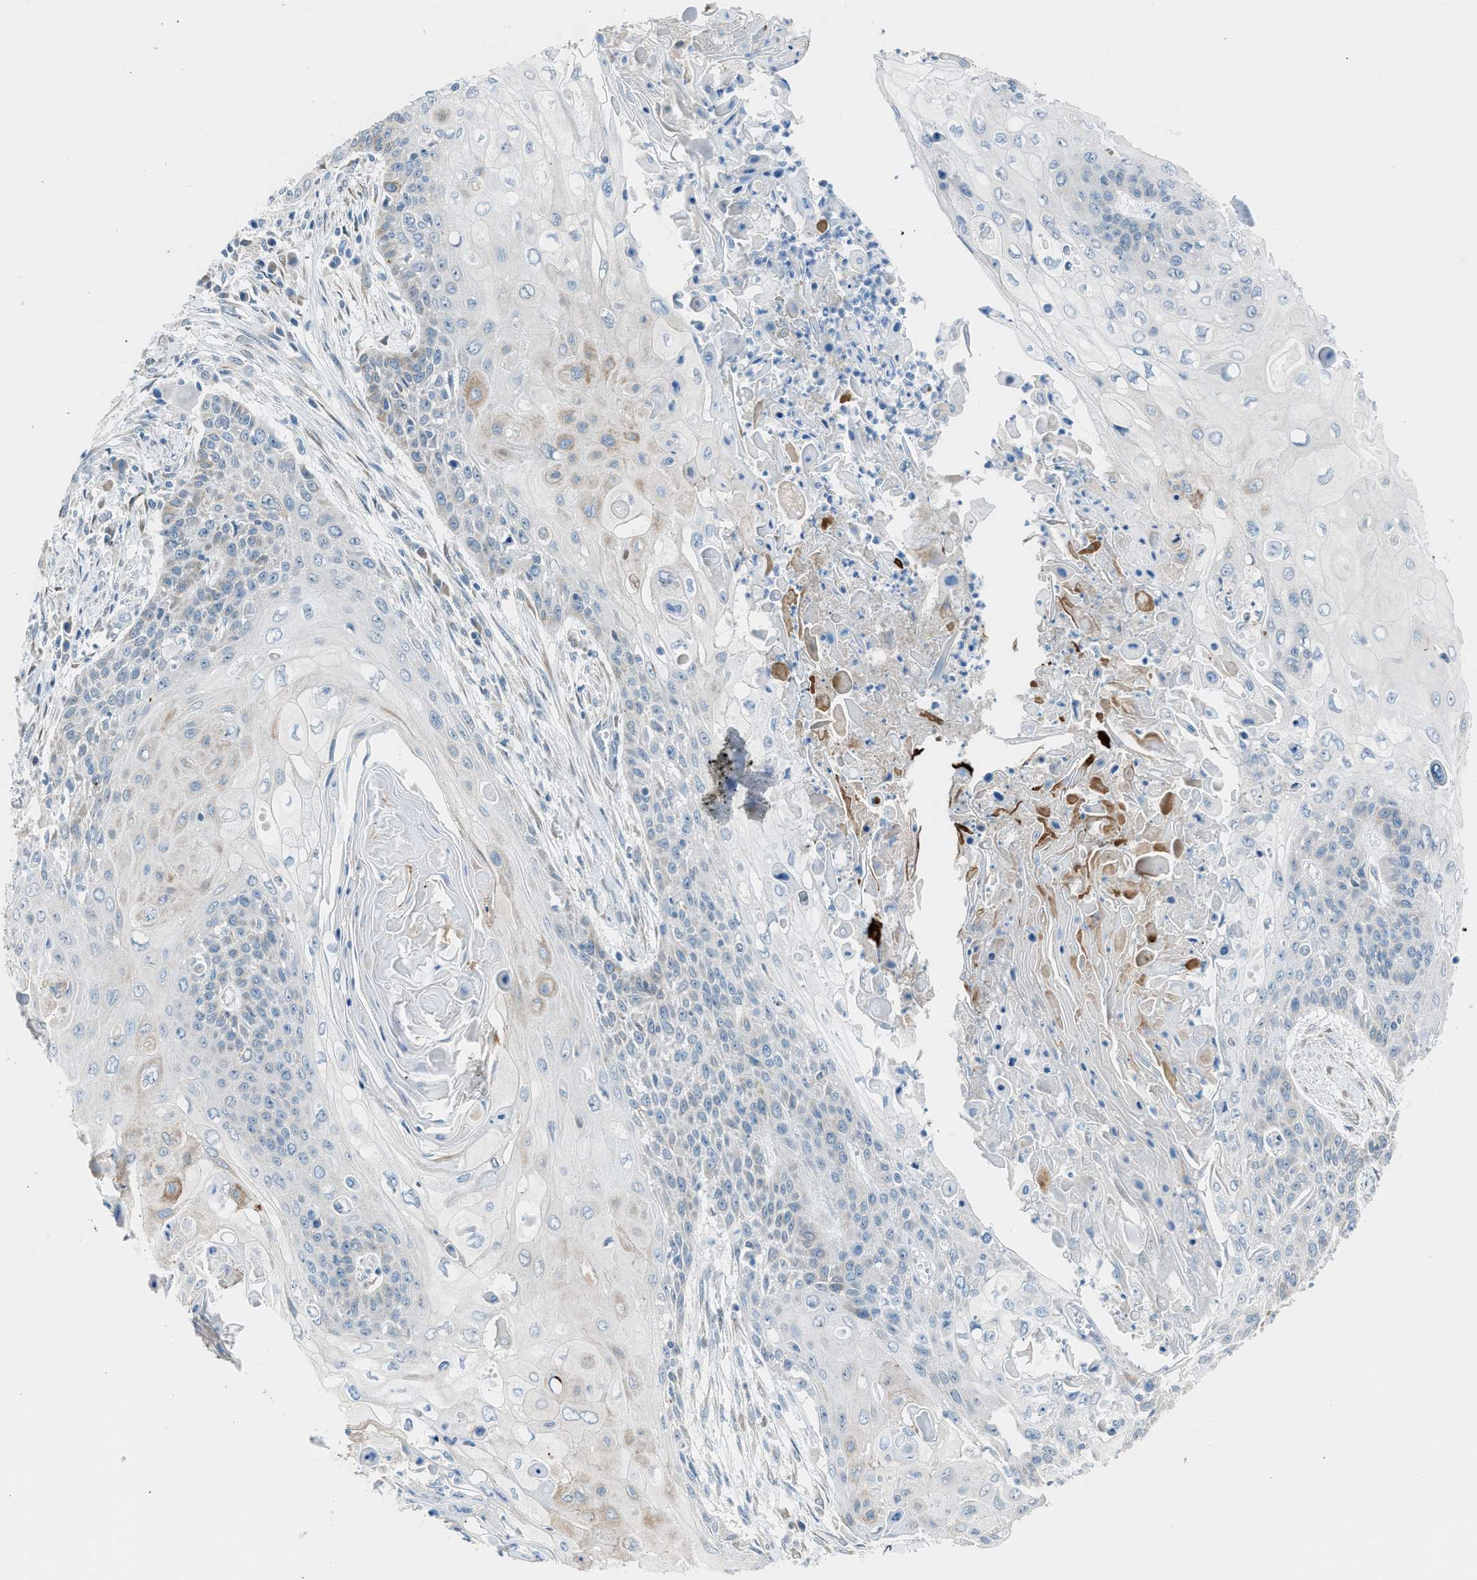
{"staining": {"intensity": "weak", "quantity": "<25%", "location": "cytoplasmic/membranous"}, "tissue": "cervical cancer", "cell_type": "Tumor cells", "image_type": "cancer", "snomed": [{"axis": "morphology", "description": "Squamous cell carcinoma, NOS"}, {"axis": "topography", "description": "Cervix"}], "caption": "IHC micrograph of neoplastic tissue: human cervical squamous cell carcinoma stained with DAB (3,3'-diaminobenzidine) exhibits no significant protein staining in tumor cells.", "gene": "RNF41", "patient": {"sex": "female", "age": 39}}